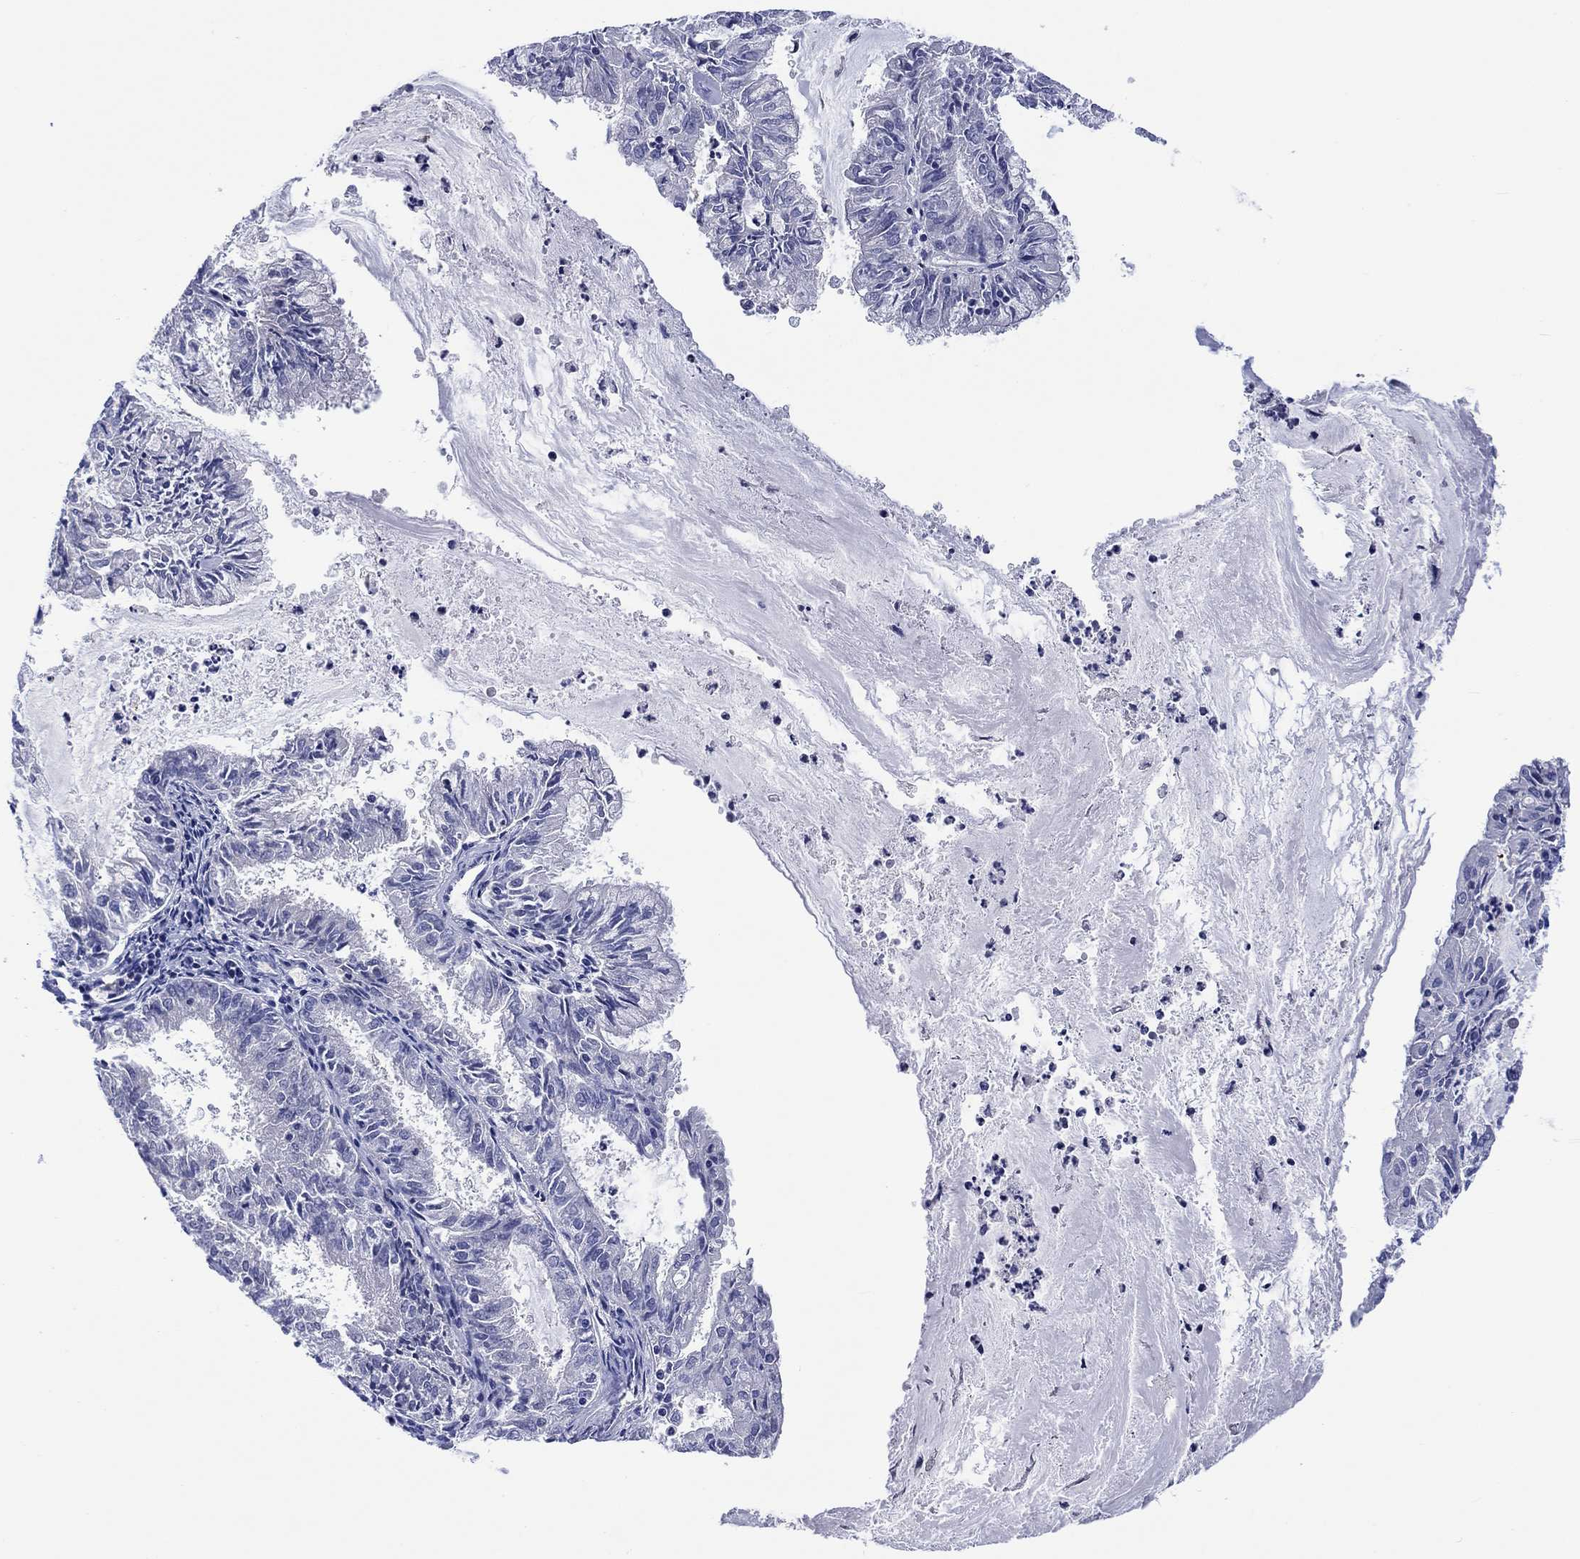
{"staining": {"intensity": "negative", "quantity": "none", "location": "none"}, "tissue": "endometrial cancer", "cell_type": "Tumor cells", "image_type": "cancer", "snomed": [{"axis": "morphology", "description": "Adenocarcinoma, NOS"}, {"axis": "topography", "description": "Endometrium"}], "caption": "Human endometrial cancer (adenocarcinoma) stained for a protein using immunohistochemistry exhibits no expression in tumor cells.", "gene": "TOMM20L", "patient": {"sex": "female", "age": 57}}